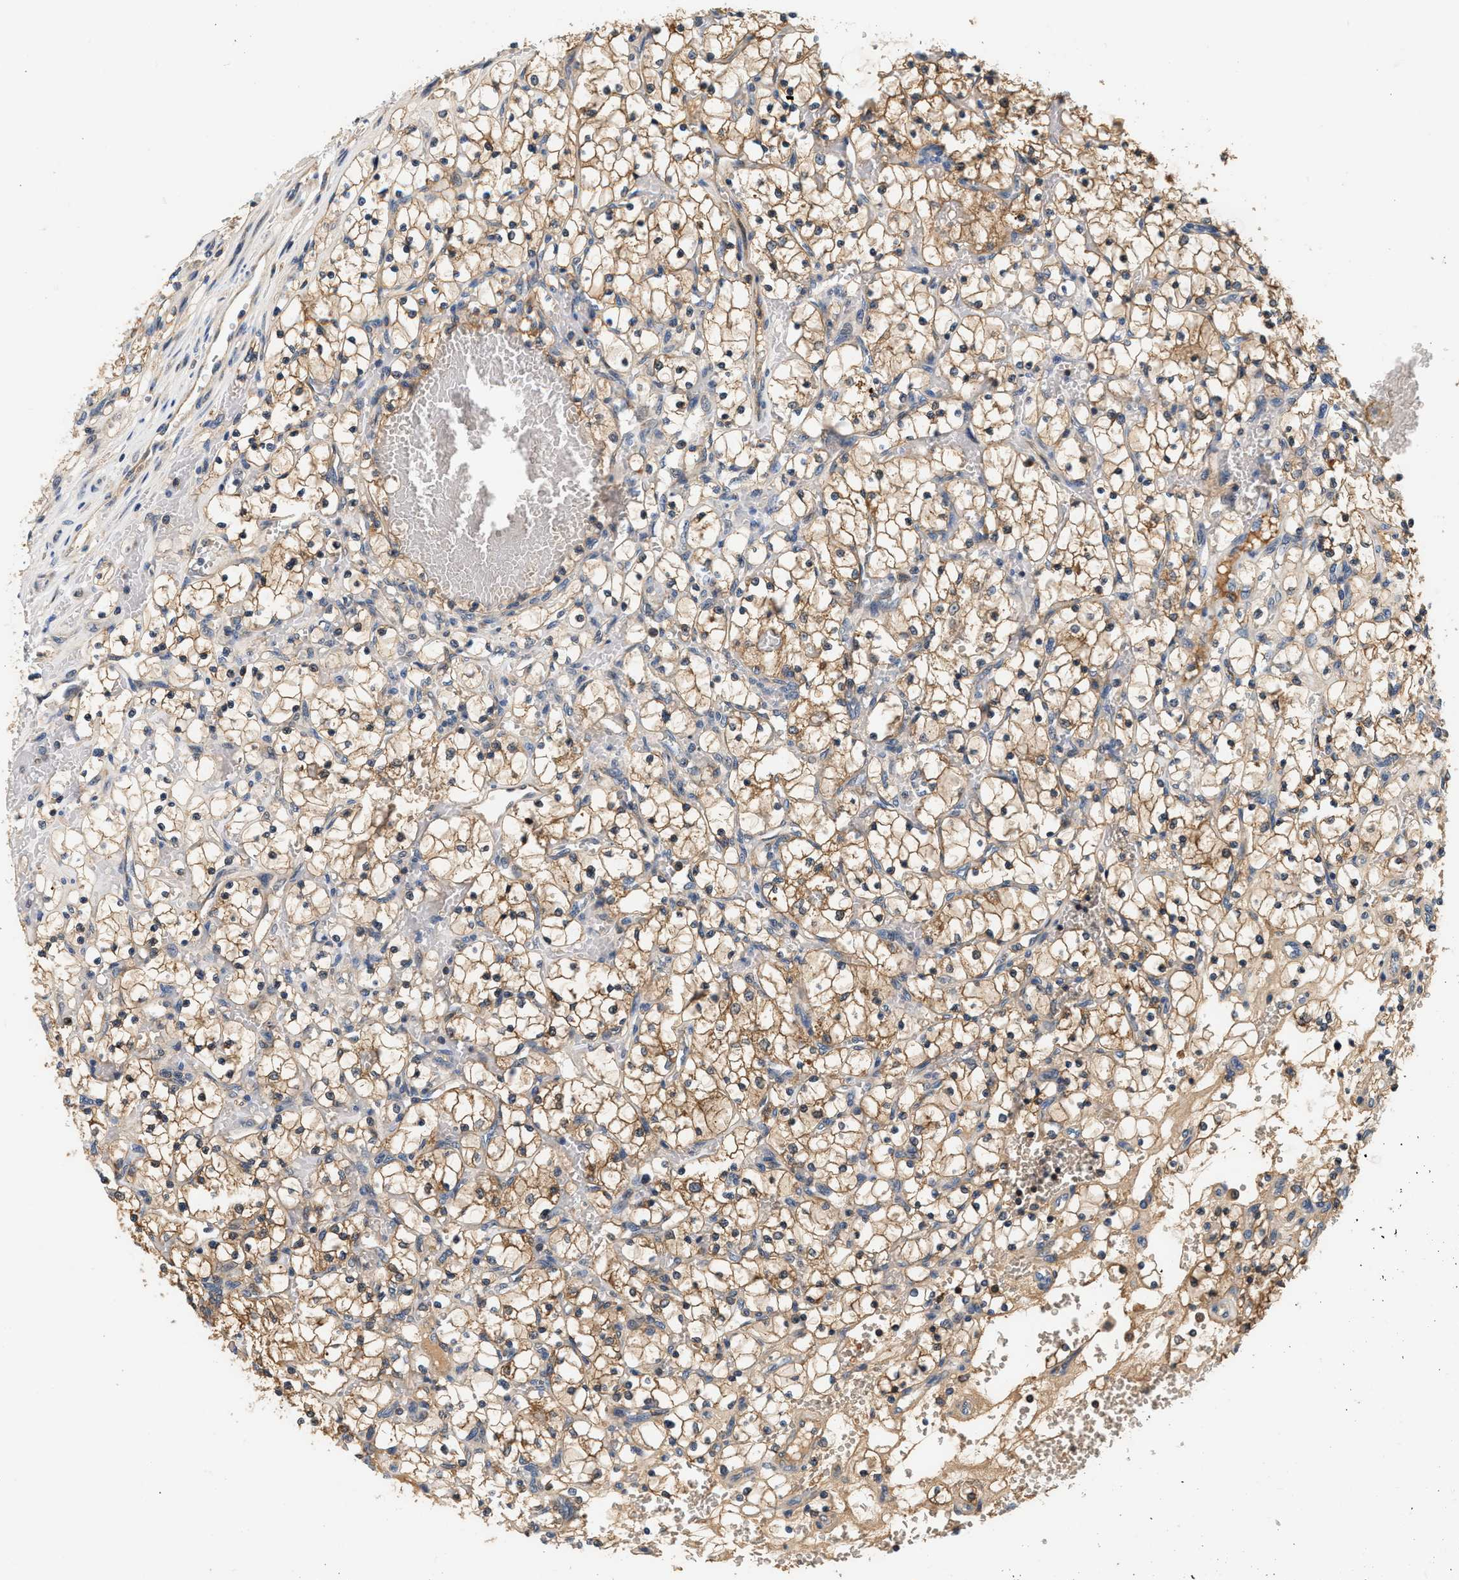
{"staining": {"intensity": "moderate", "quantity": ">75%", "location": "cytoplasmic/membranous"}, "tissue": "renal cancer", "cell_type": "Tumor cells", "image_type": "cancer", "snomed": [{"axis": "morphology", "description": "Adenocarcinoma, NOS"}, {"axis": "topography", "description": "Kidney"}], "caption": "About >75% of tumor cells in human adenocarcinoma (renal) show moderate cytoplasmic/membranous protein expression as visualized by brown immunohistochemical staining.", "gene": "FAM78A", "patient": {"sex": "female", "age": 69}}